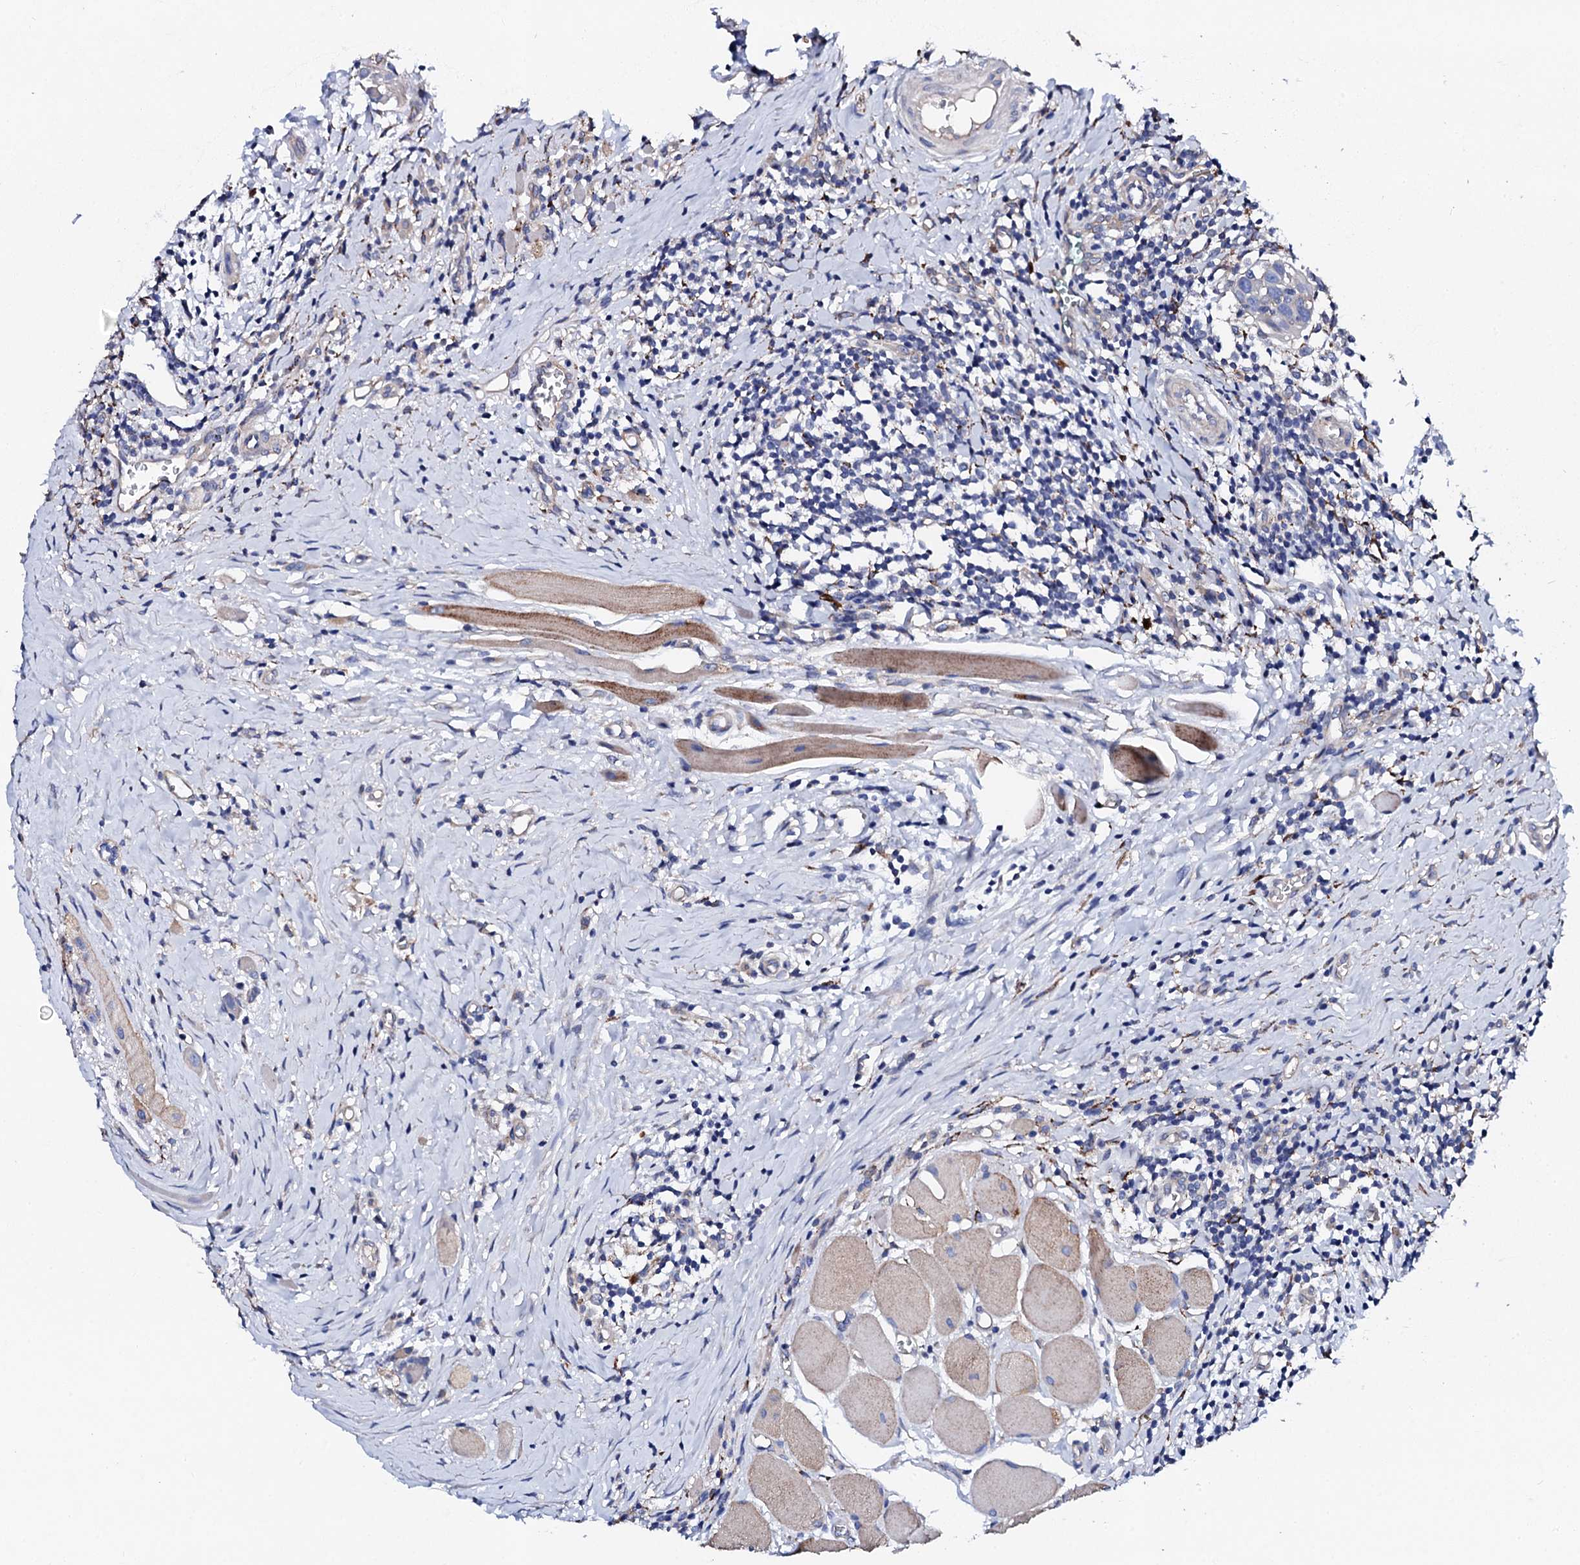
{"staining": {"intensity": "negative", "quantity": "none", "location": "none"}, "tissue": "head and neck cancer", "cell_type": "Tumor cells", "image_type": "cancer", "snomed": [{"axis": "morphology", "description": "Squamous cell carcinoma, NOS"}, {"axis": "topography", "description": "Oral tissue"}, {"axis": "topography", "description": "Head-Neck"}], "caption": "Head and neck squamous cell carcinoma stained for a protein using immunohistochemistry (IHC) reveals no positivity tumor cells.", "gene": "KLHL32", "patient": {"sex": "female", "age": 50}}